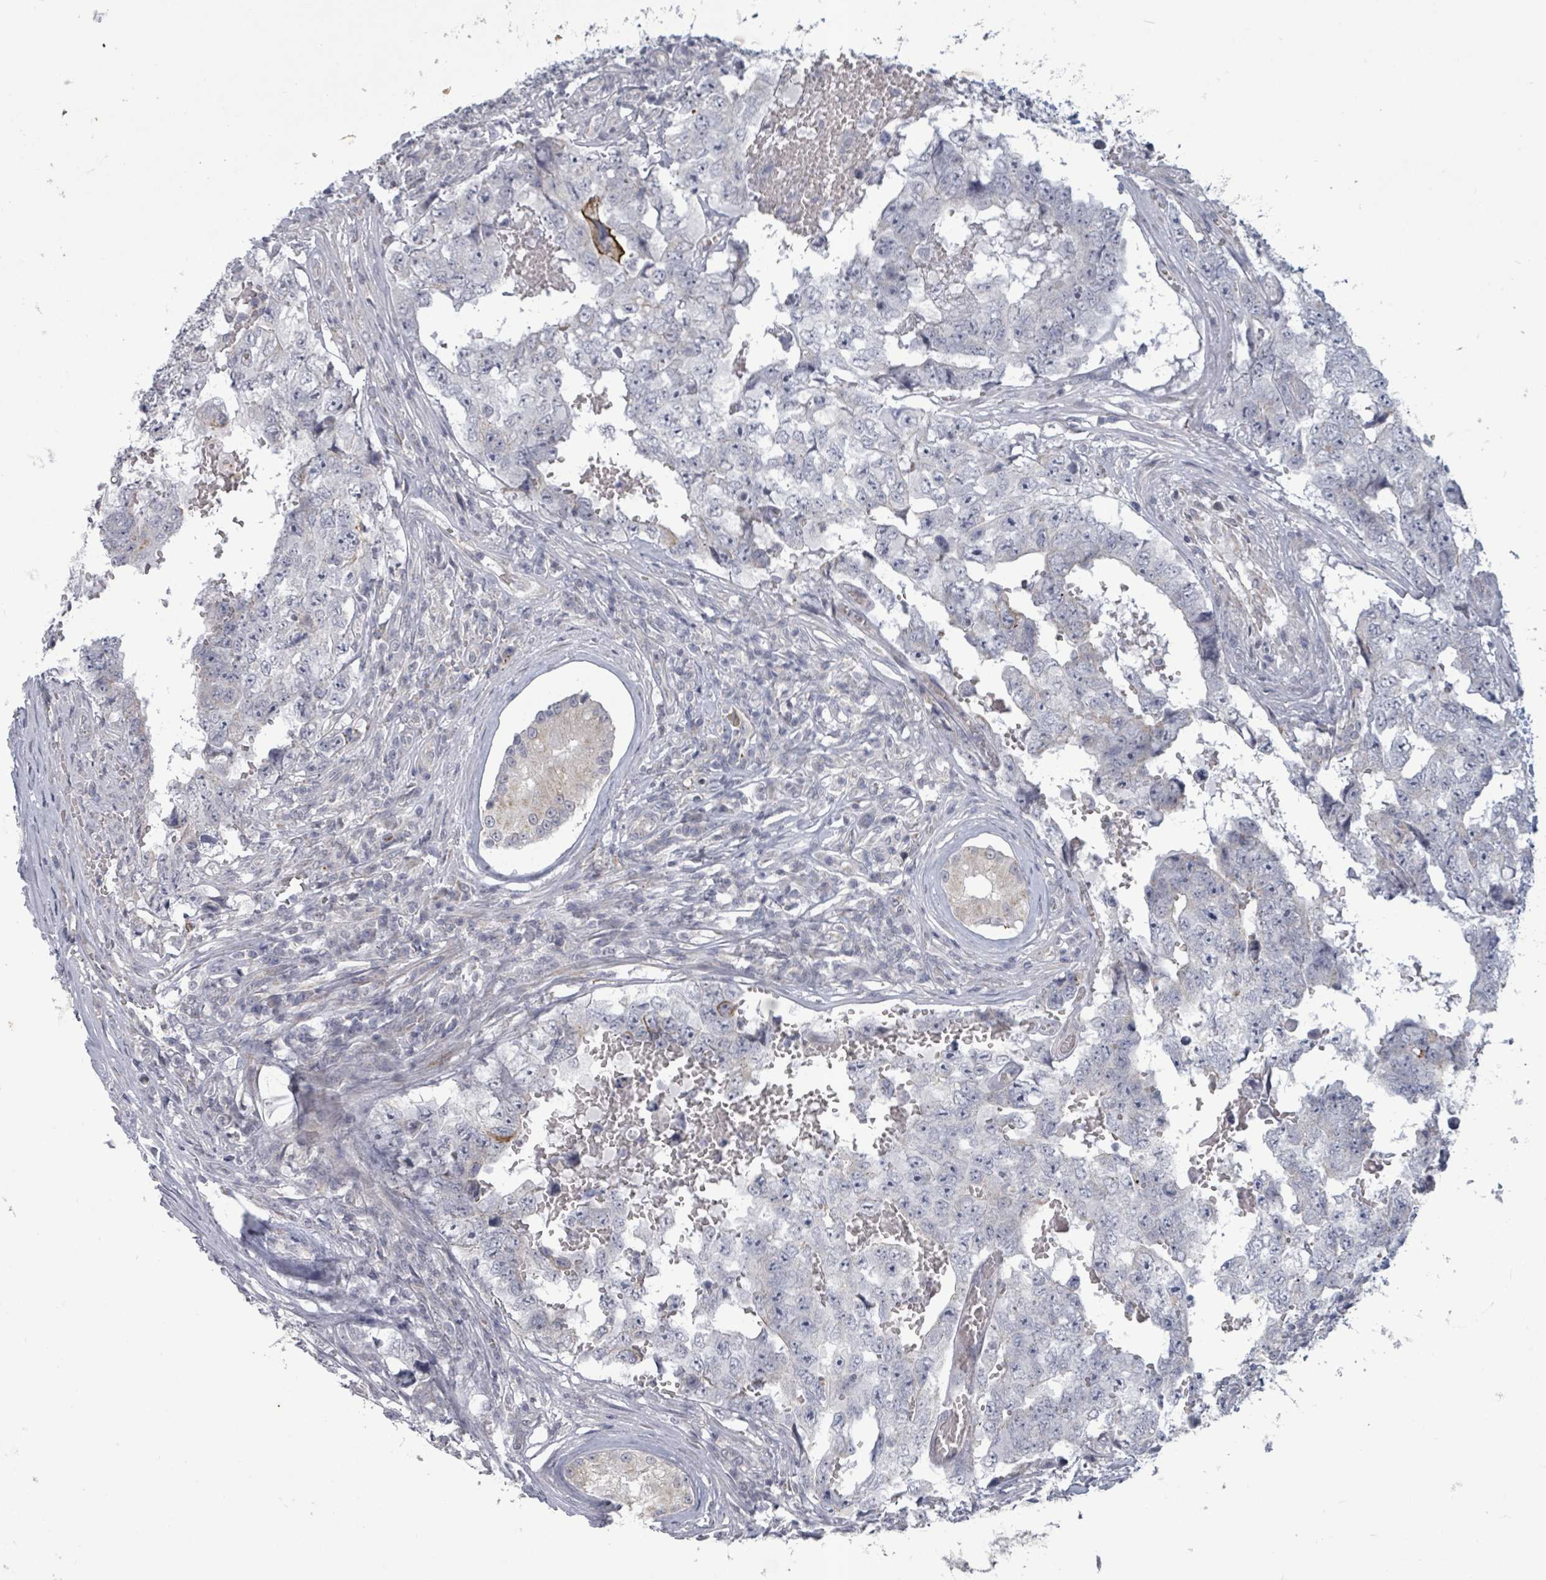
{"staining": {"intensity": "negative", "quantity": "none", "location": "none"}, "tissue": "testis cancer", "cell_type": "Tumor cells", "image_type": "cancer", "snomed": [{"axis": "morphology", "description": "Carcinoma, Embryonal, NOS"}, {"axis": "topography", "description": "Testis"}], "caption": "DAB (3,3'-diaminobenzidine) immunohistochemical staining of human testis embryonal carcinoma reveals no significant staining in tumor cells.", "gene": "PTPN20", "patient": {"sex": "male", "age": 25}}